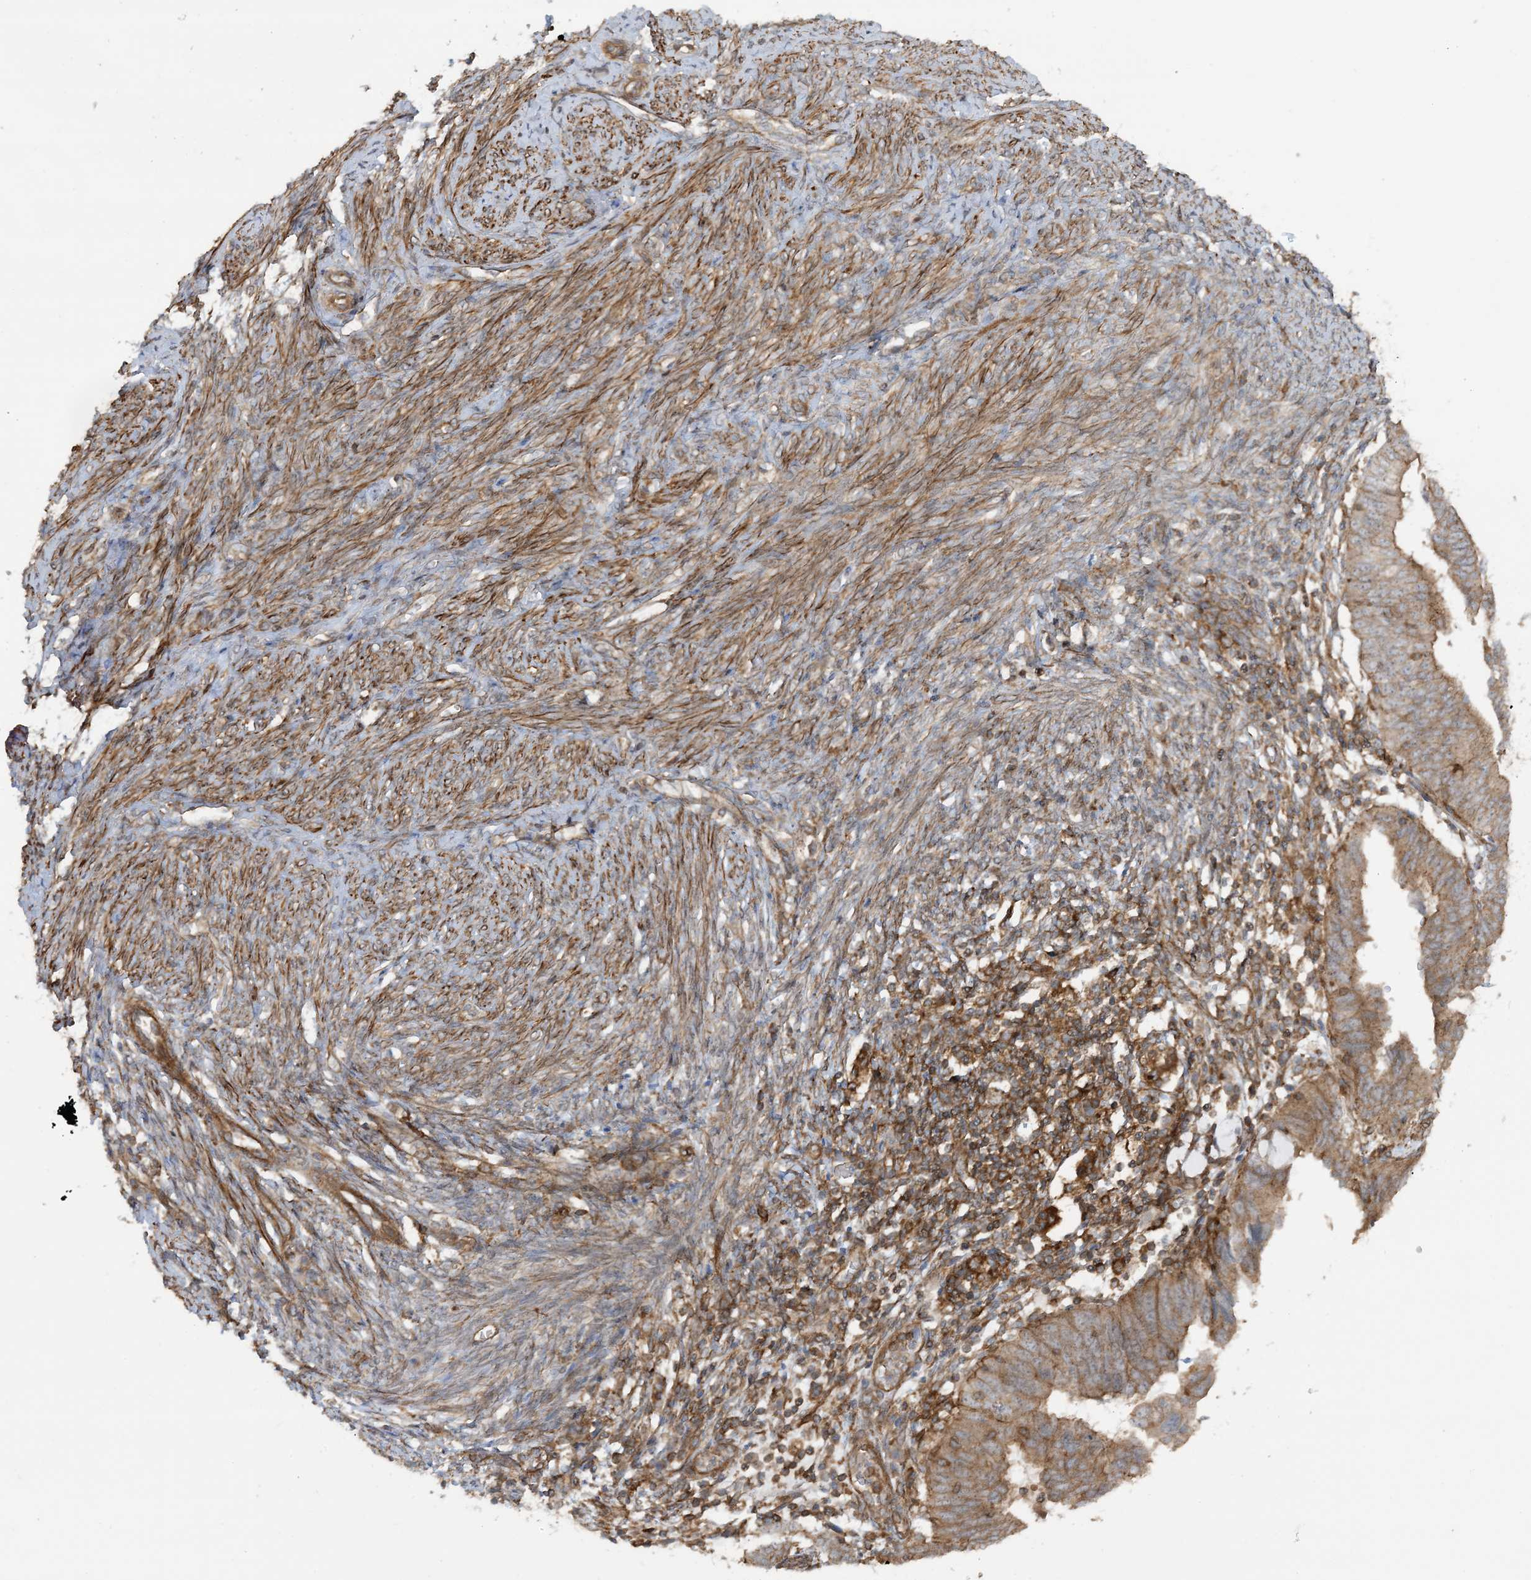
{"staining": {"intensity": "moderate", "quantity": ">75%", "location": "cytoplasmic/membranous"}, "tissue": "endometrial cancer", "cell_type": "Tumor cells", "image_type": "cancer", "snomed": [{"axis": "morphology", "description": "Adenocarcinoma, NOS"}, {"axis": "topography", "description": "Uterus"}], "caption": "Immunohistochemistry (IHC) (DAB (3,3'-diaminobenzidine)) staining of endometrial cancer (adenocarcinoma) displays moderate cytoplasmic/membranous protein expression in about >75% of tumor cells. Nuclei are stained in blue.", "gene": "STAM2", "patient": {"sex": "female", "age": 77}}